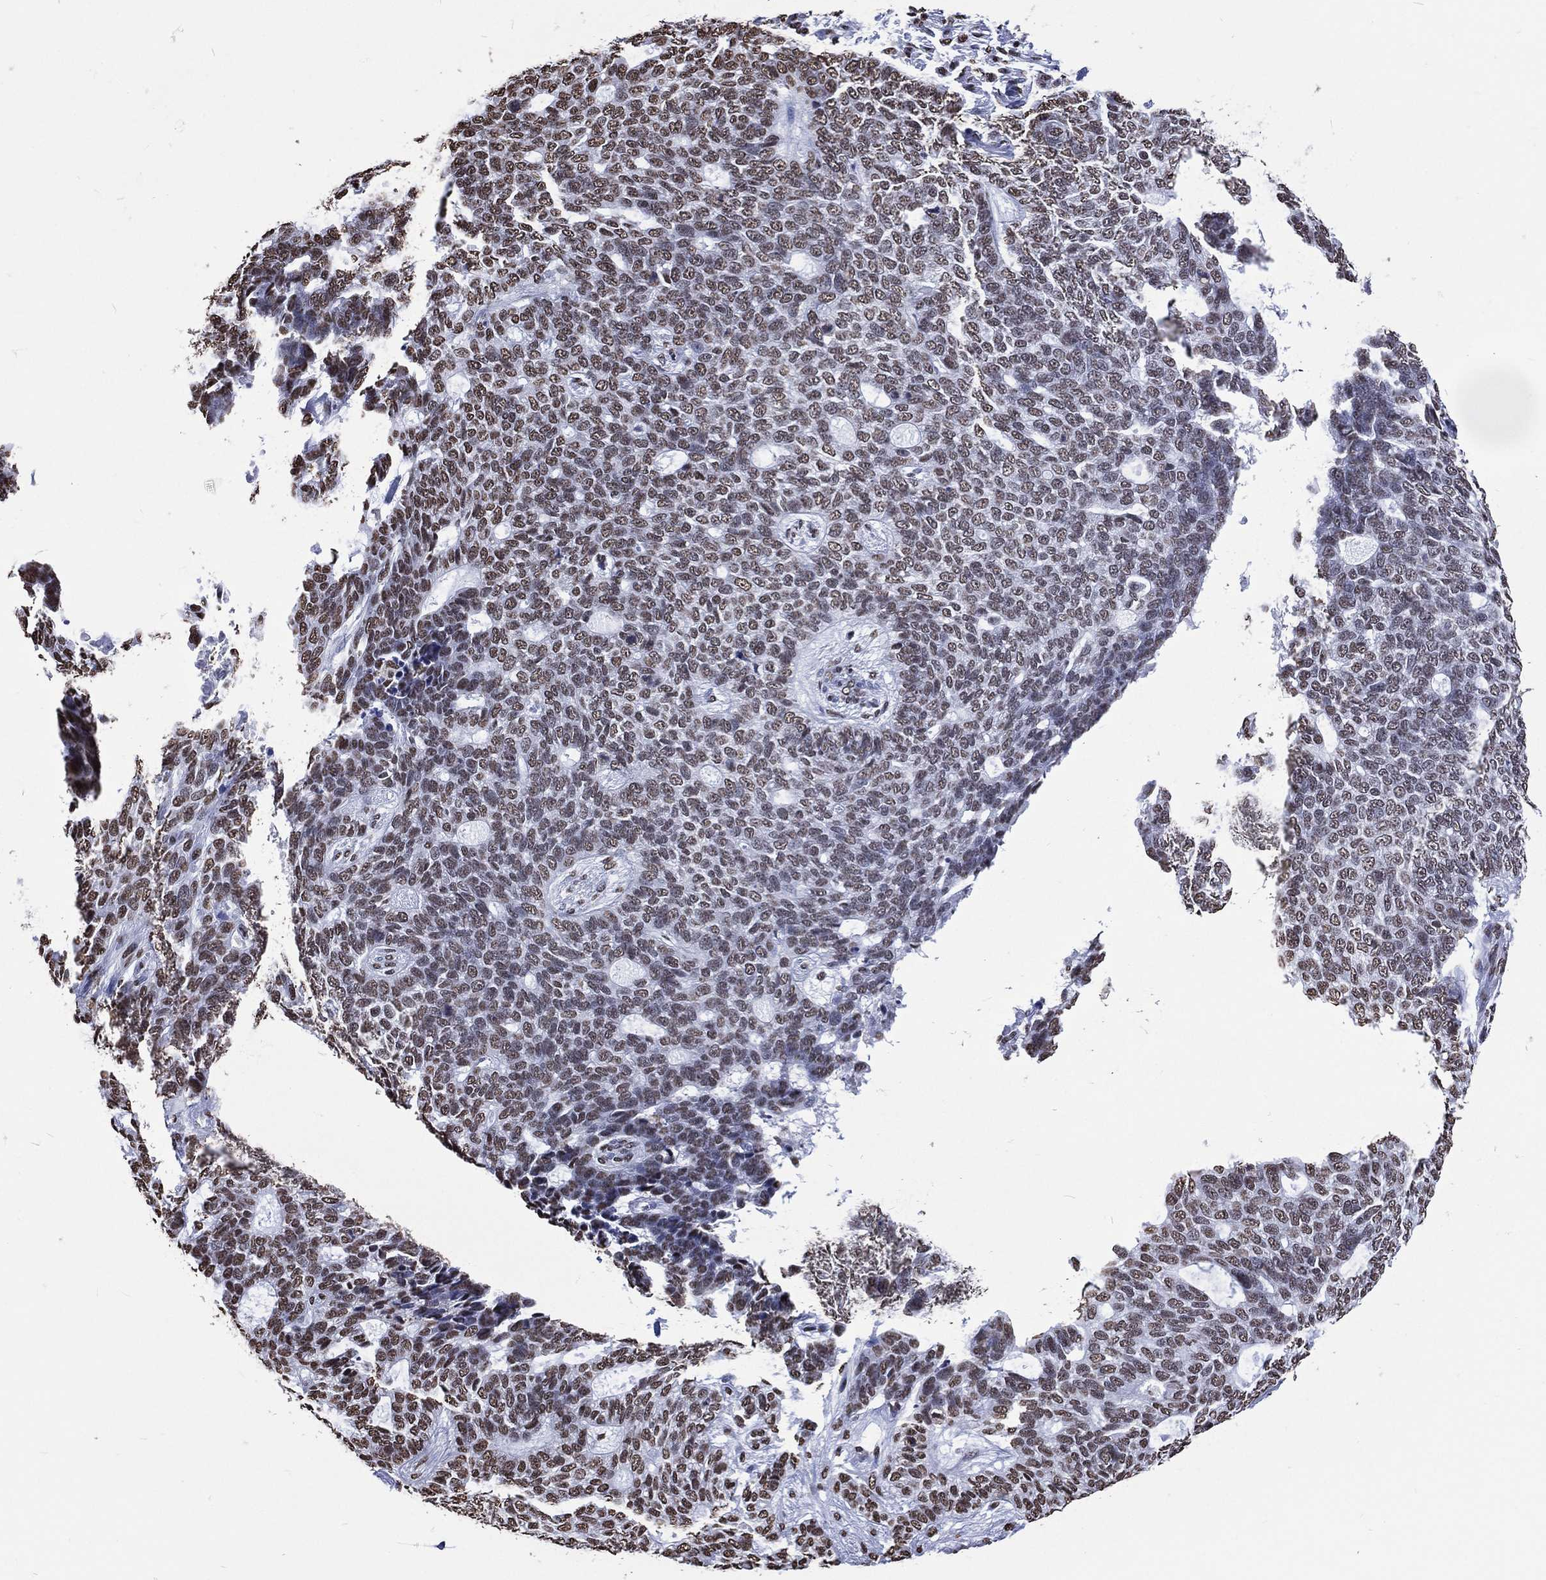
{"staining": {"intensity": "moderate", "quantity": "<25%", "location": "nuclear"}, "tissue": "skin cancer", "cell_type": "Tumor cells", "image_type": "cancer", "snomed": [{"axis": "morphology", "description": "Basal cell carcinoma"}, {"axis": "topography", "description": "Skin"}], "caption": "An image of skin cancer (basal cell carcinoma) stained for a protein reveals moderate nuclear brown staining in tumor cells.", "gene": "RETREG2", "patient": {"sex": "female", "age": 69}}